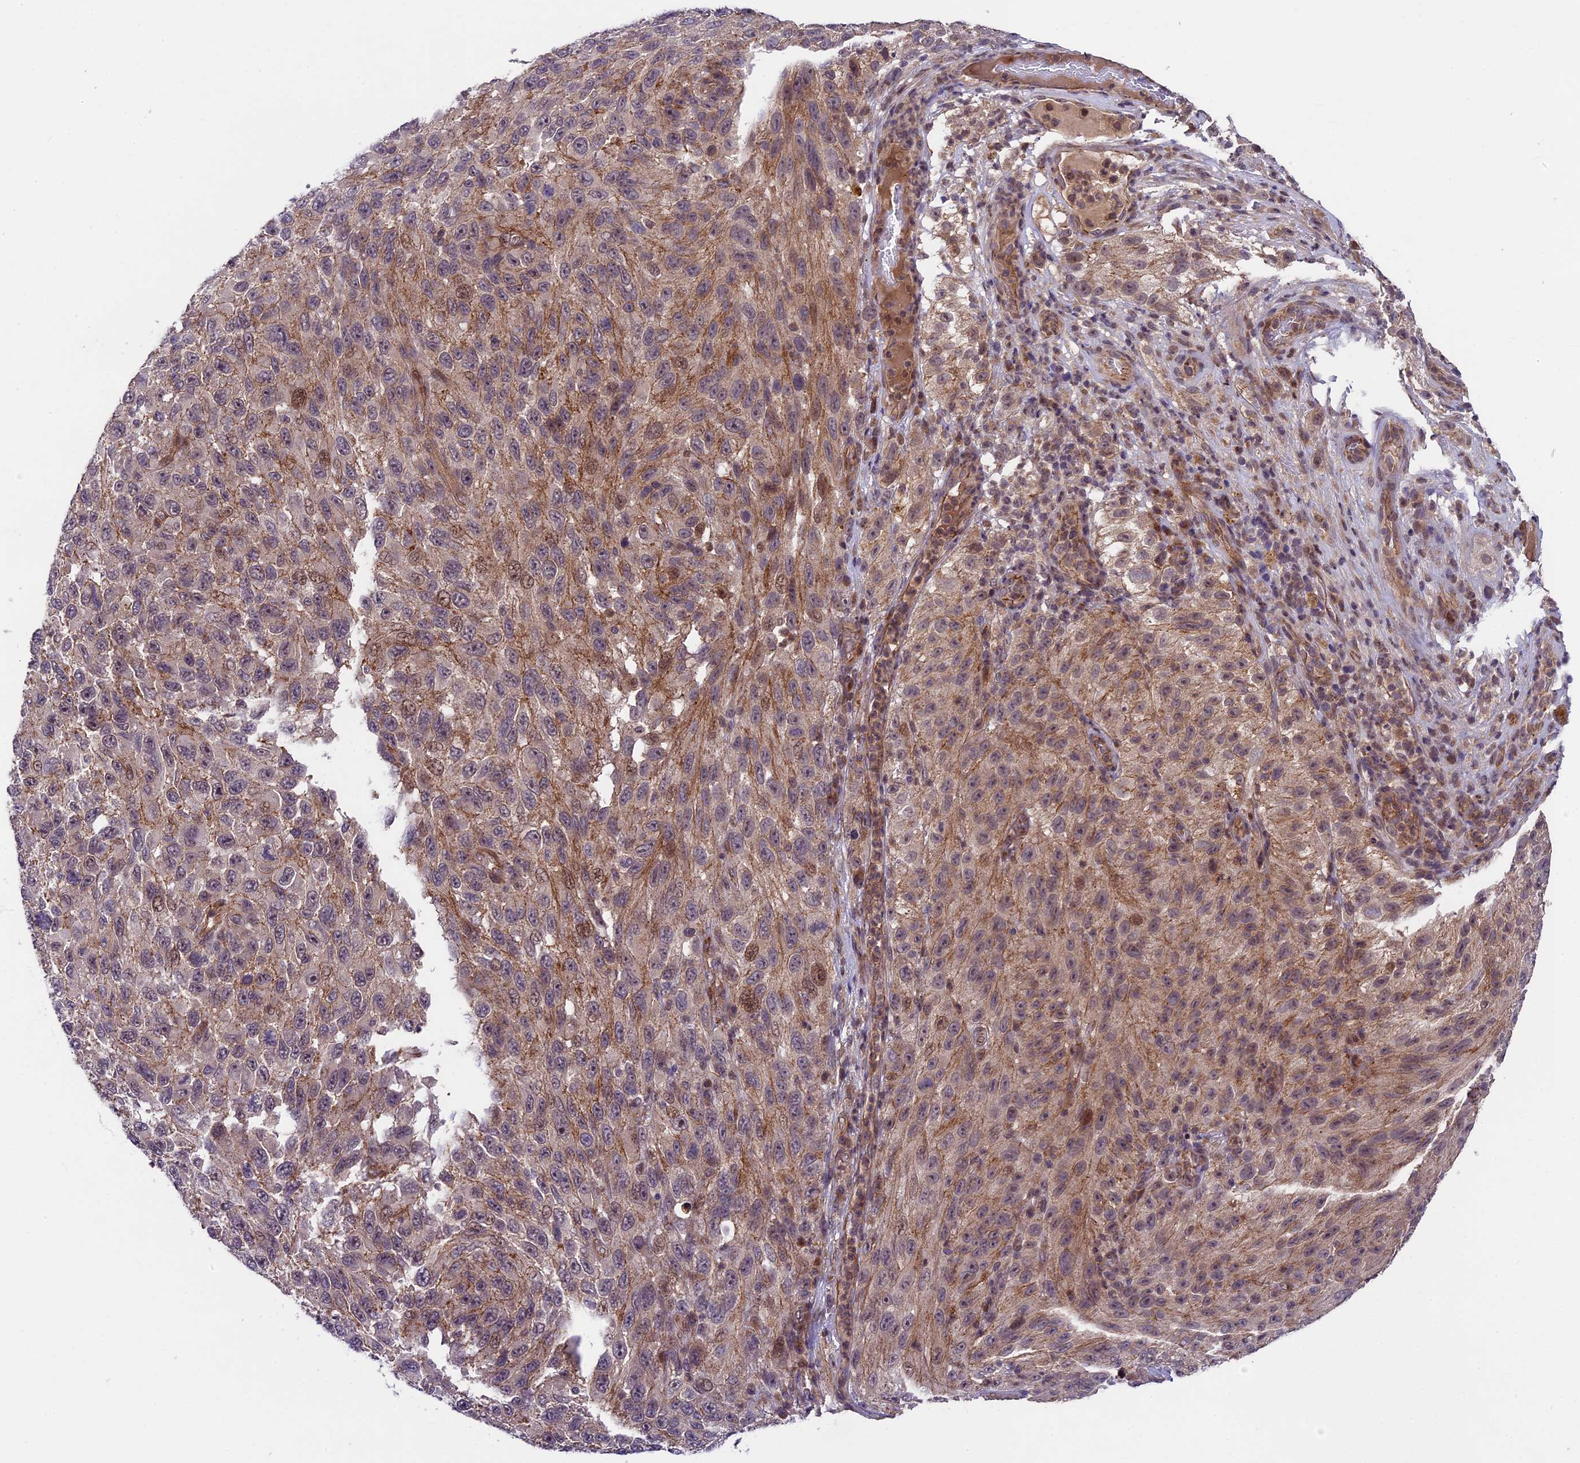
{"staining": {"intensity": "weak", "quantity": "<25%", "location": "cytoplasmic/membranous"}, "tissue": "melanoma", "cell_type": "Tumor cells", "image_type": "cancer", "snomed": [{"axis": "morphology", "description": "Malignant melanoma, NOS"}, {"axis": "topography", "description": "Skin"}], "caption": "Immunohistochemistry (IHC) micrograph of neoplastic tissue: human malignant melanoma stained with DAB reveals no significant protein staining in tumor cells.", "gene": "SIPA1L3", "patient": {"sex": "female", "age": 96}}